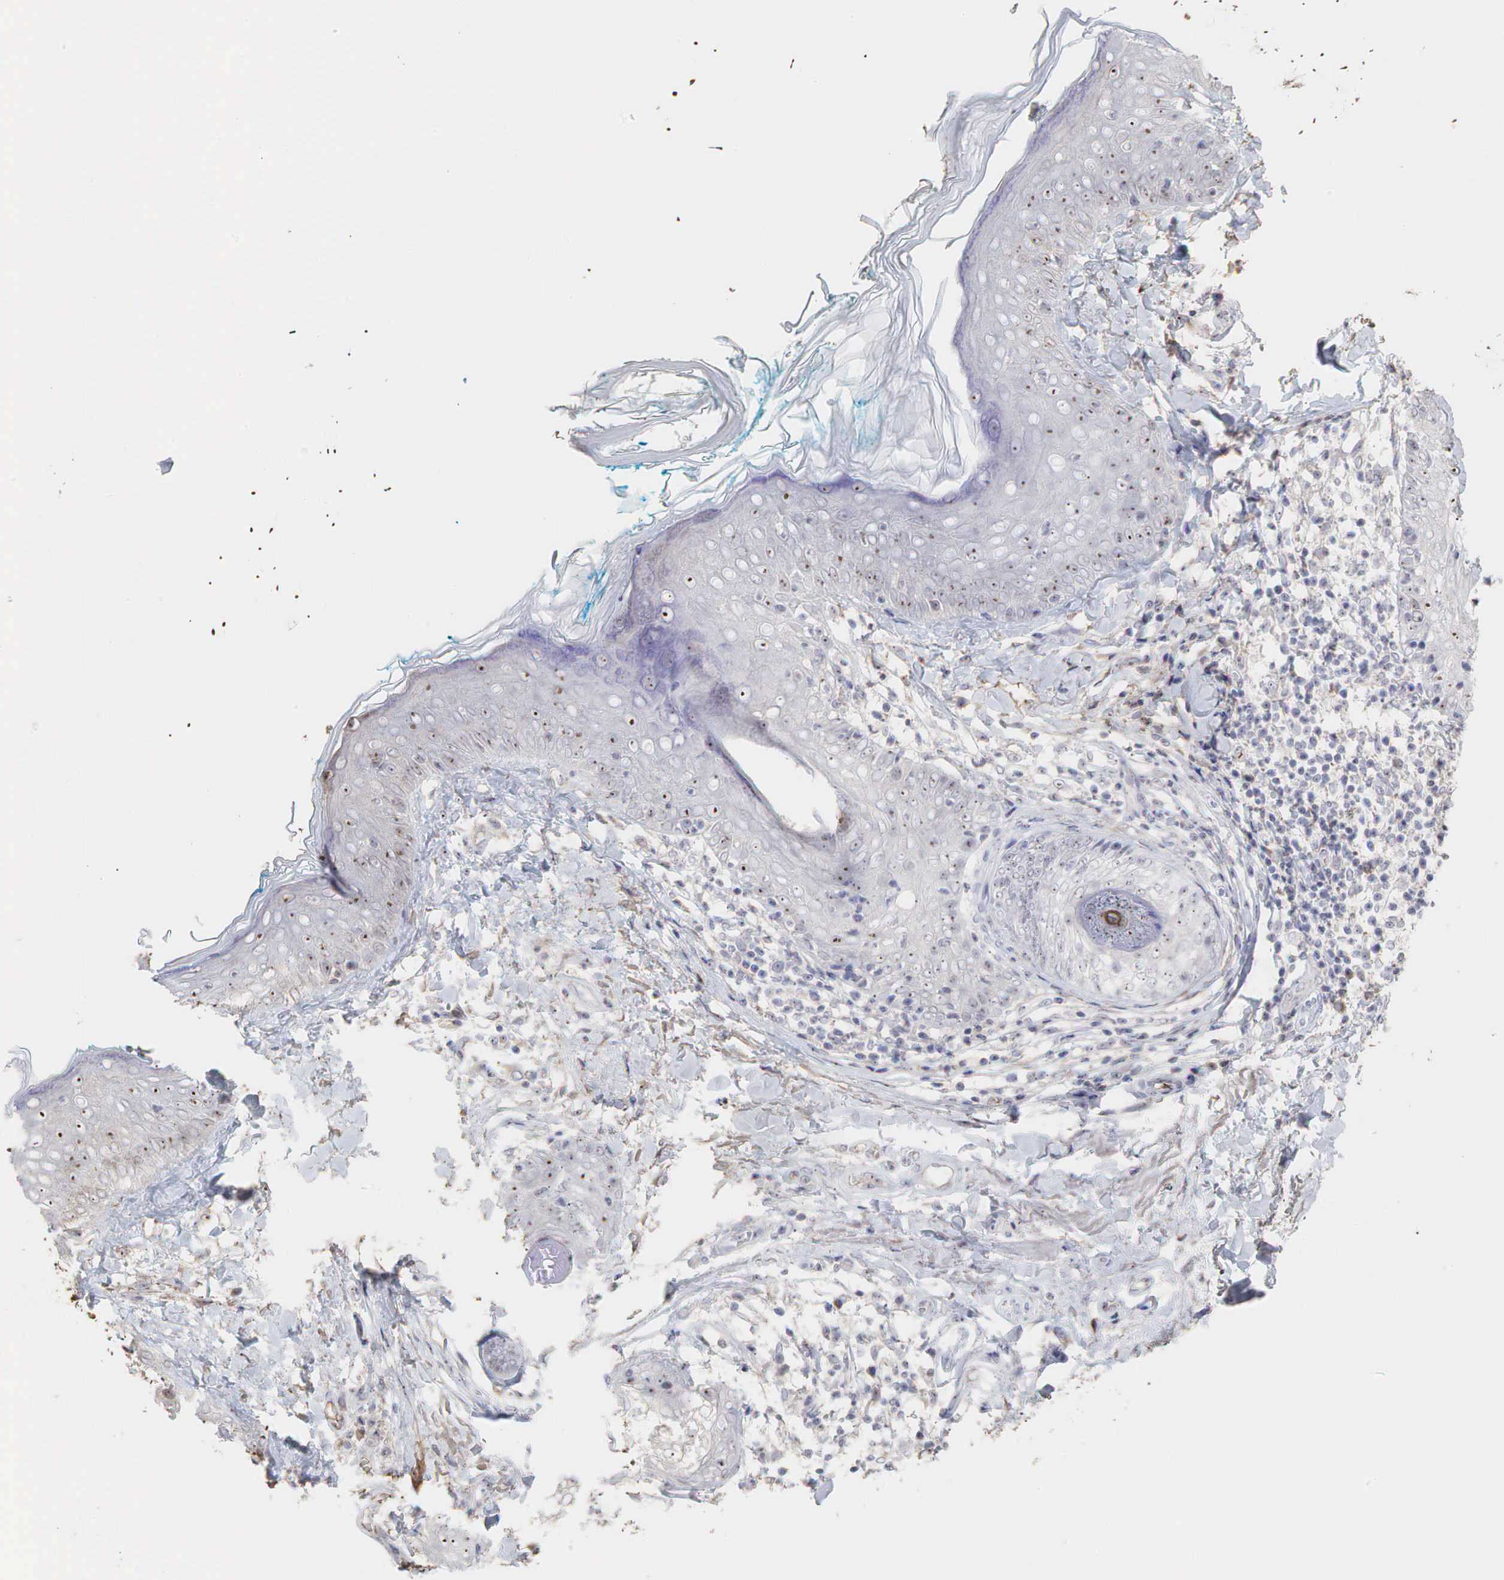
{"staining": {"intensity": "negative", "quantity": "none", "location": "none"}, "tissue": "skin", "cell_type": "Fibroblasts", "image_type": "normal", "snomed": [{"axis": "morphology", "description": "Normal tissue, NOS"}, {"axis": "topography", "description": "Skin"}], "caption": "High power microscopy image of an immunohistochemistry image of unremarkable skin, revealing no significant staining in fibroblasts.", "gene": "DKC1", "patient": {"sex": "male", "age": 86}}